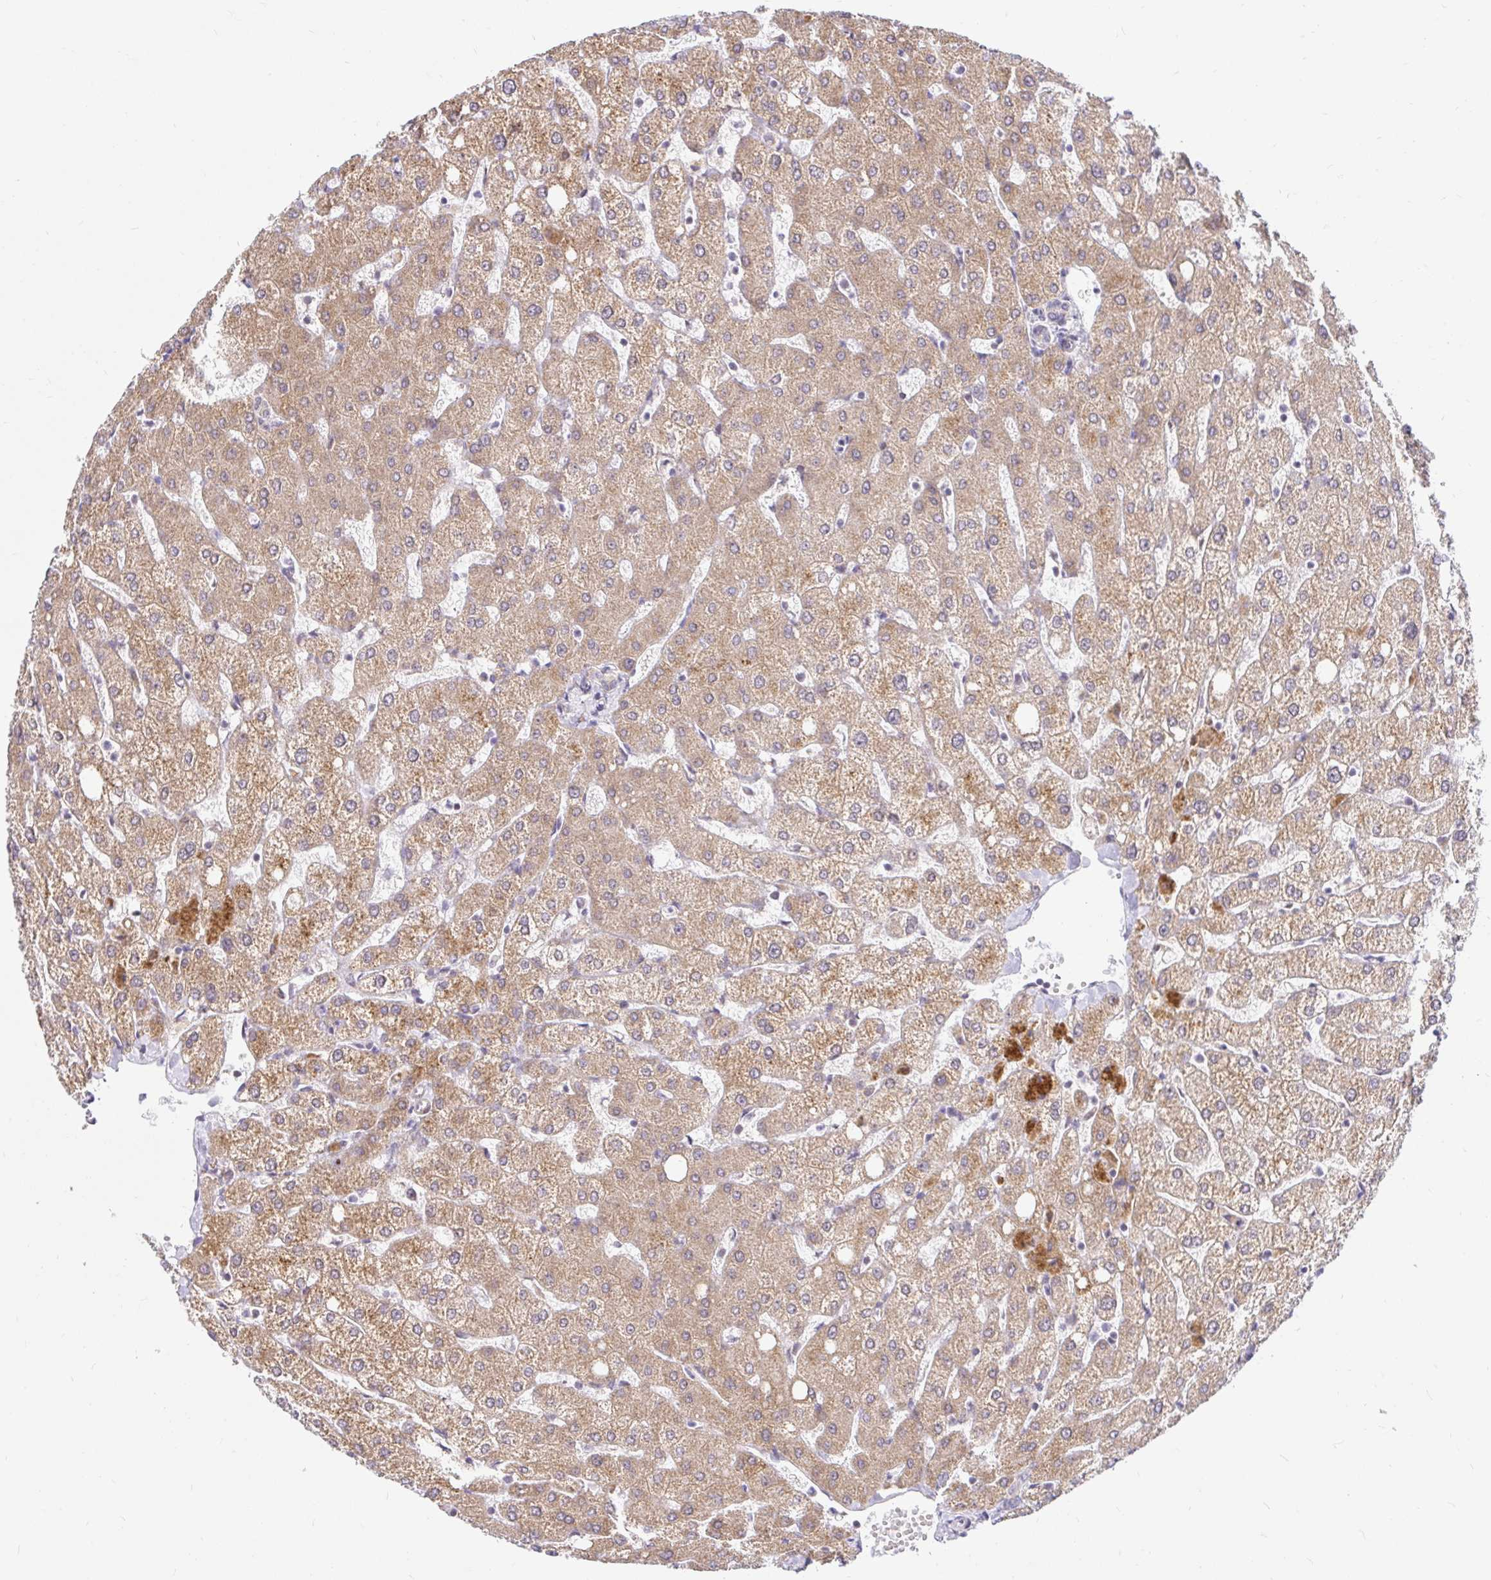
{"staining": {"intensity": "negative", "quantity": "none", "location": "none"}, "tissue": "liver", "cell_type": "Cholangiocytes", "image_type": "normal", "snomed": [{"axis": "morphology", "description": "Normal tissue, NOS"}, {"axis": "topography", "description": "Liver"}], "caption": "DAB immunohistochemical staining of normal liver demonstrates no significant expression in cholangiocytes. The staining was performed using DAB (3,3'-diaminobenzidine) to visualize the protein expression in brown, while the nuclei were stained in blue with hematoxylin (Magnification: 20x).", "gene": "TIMM50", "patient": {"sex": "female", "age": 54}}